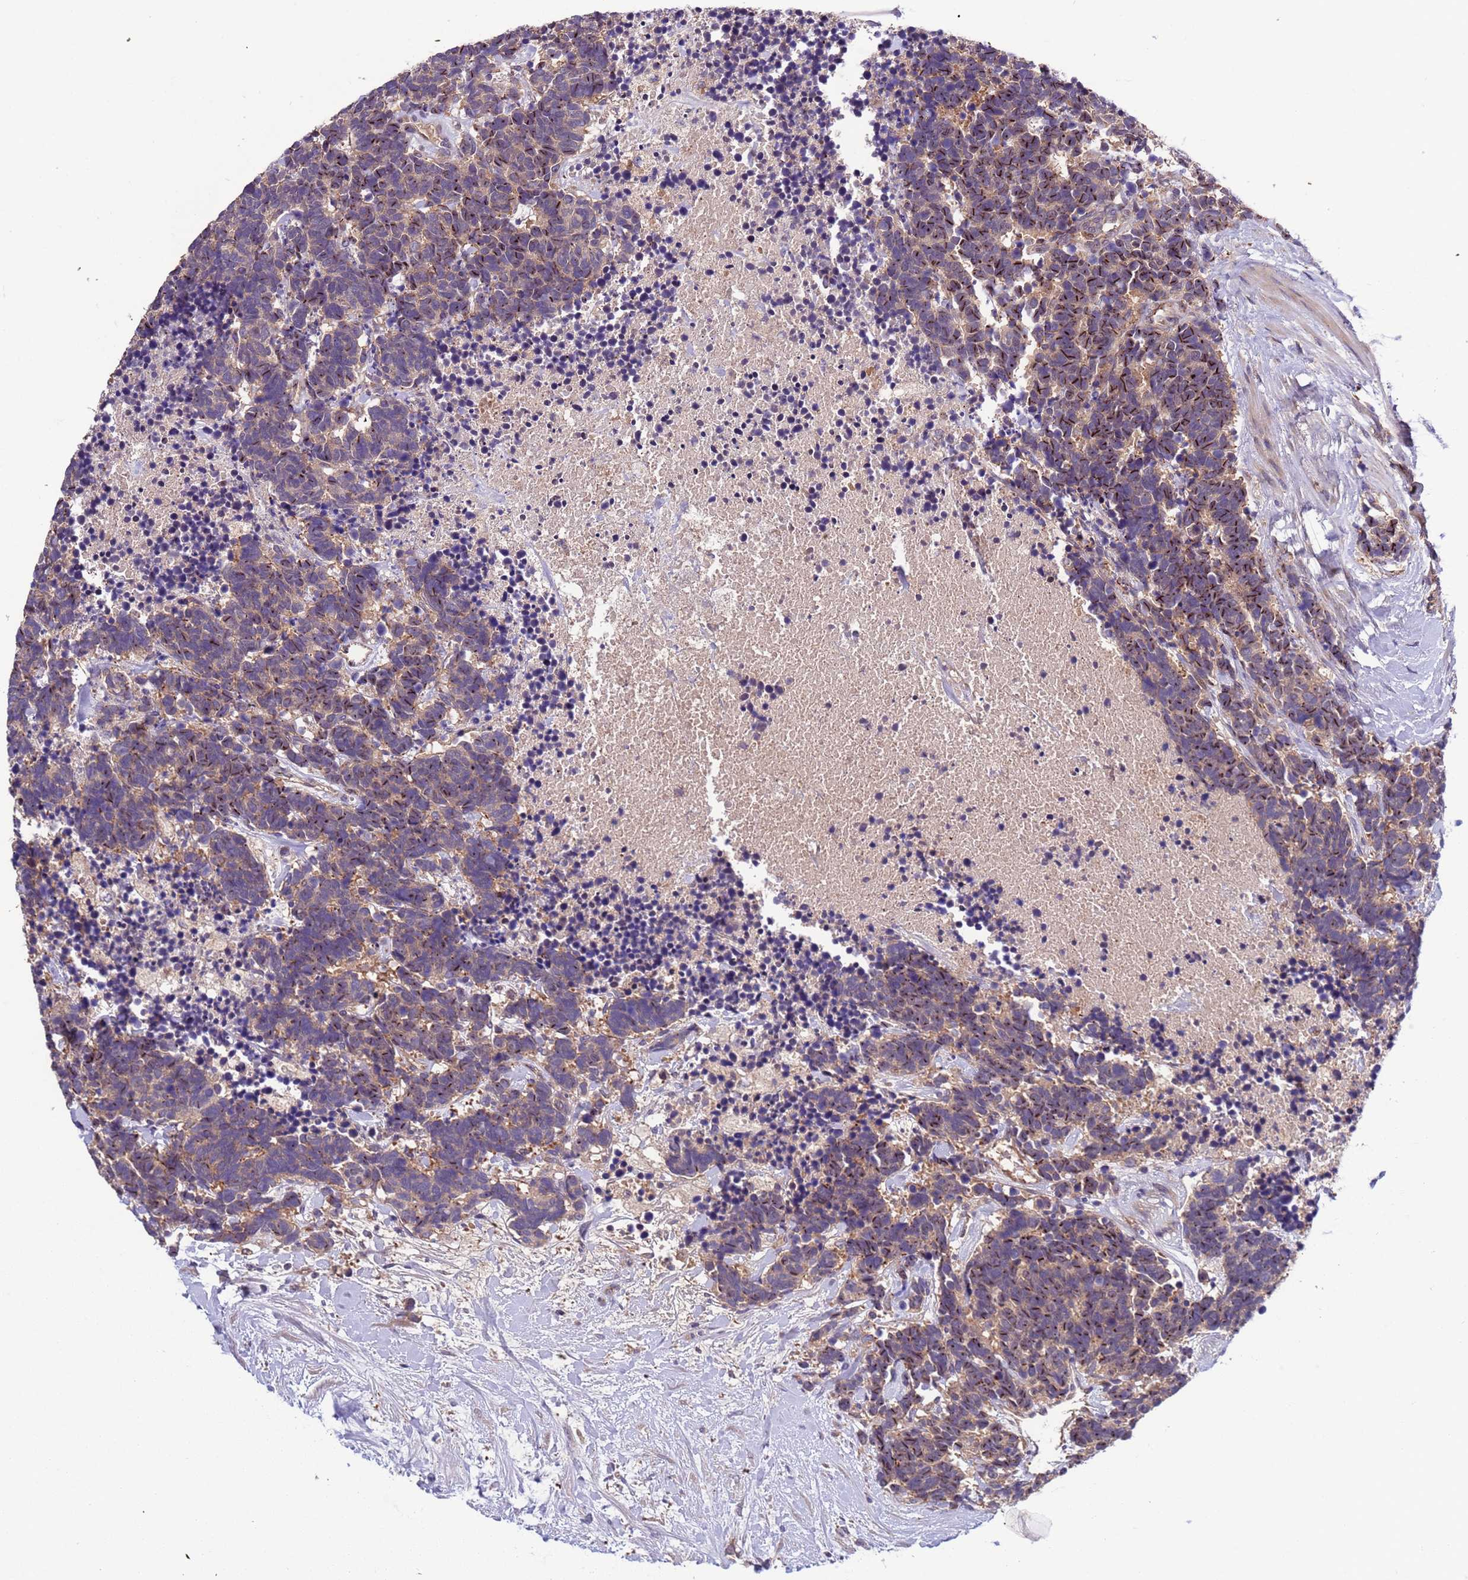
{"staining": {"intensity": "moderate", "quantity": "25%-75%", "location": "cytoplasmic/membranous"}, "tissue": "carcinoid", "cell_type": "Tumor cells", "image_type": "cancer", "snomed": [{"axis": "morphology", "description": "Carcinoma, NOS"}, {"axis": "morphology", "description": "Carcinoid, malignant, NOS"}, {"axis": "topography", "description": "Prostate"}], "caption": "Carcinoid stained with IHC demonstrates moderate cytoplasmic/membranous expression in approximately 25%-75% of tumor cells.", "gene": "PARP16", "patient": {"sex": "male", "age": 57}}